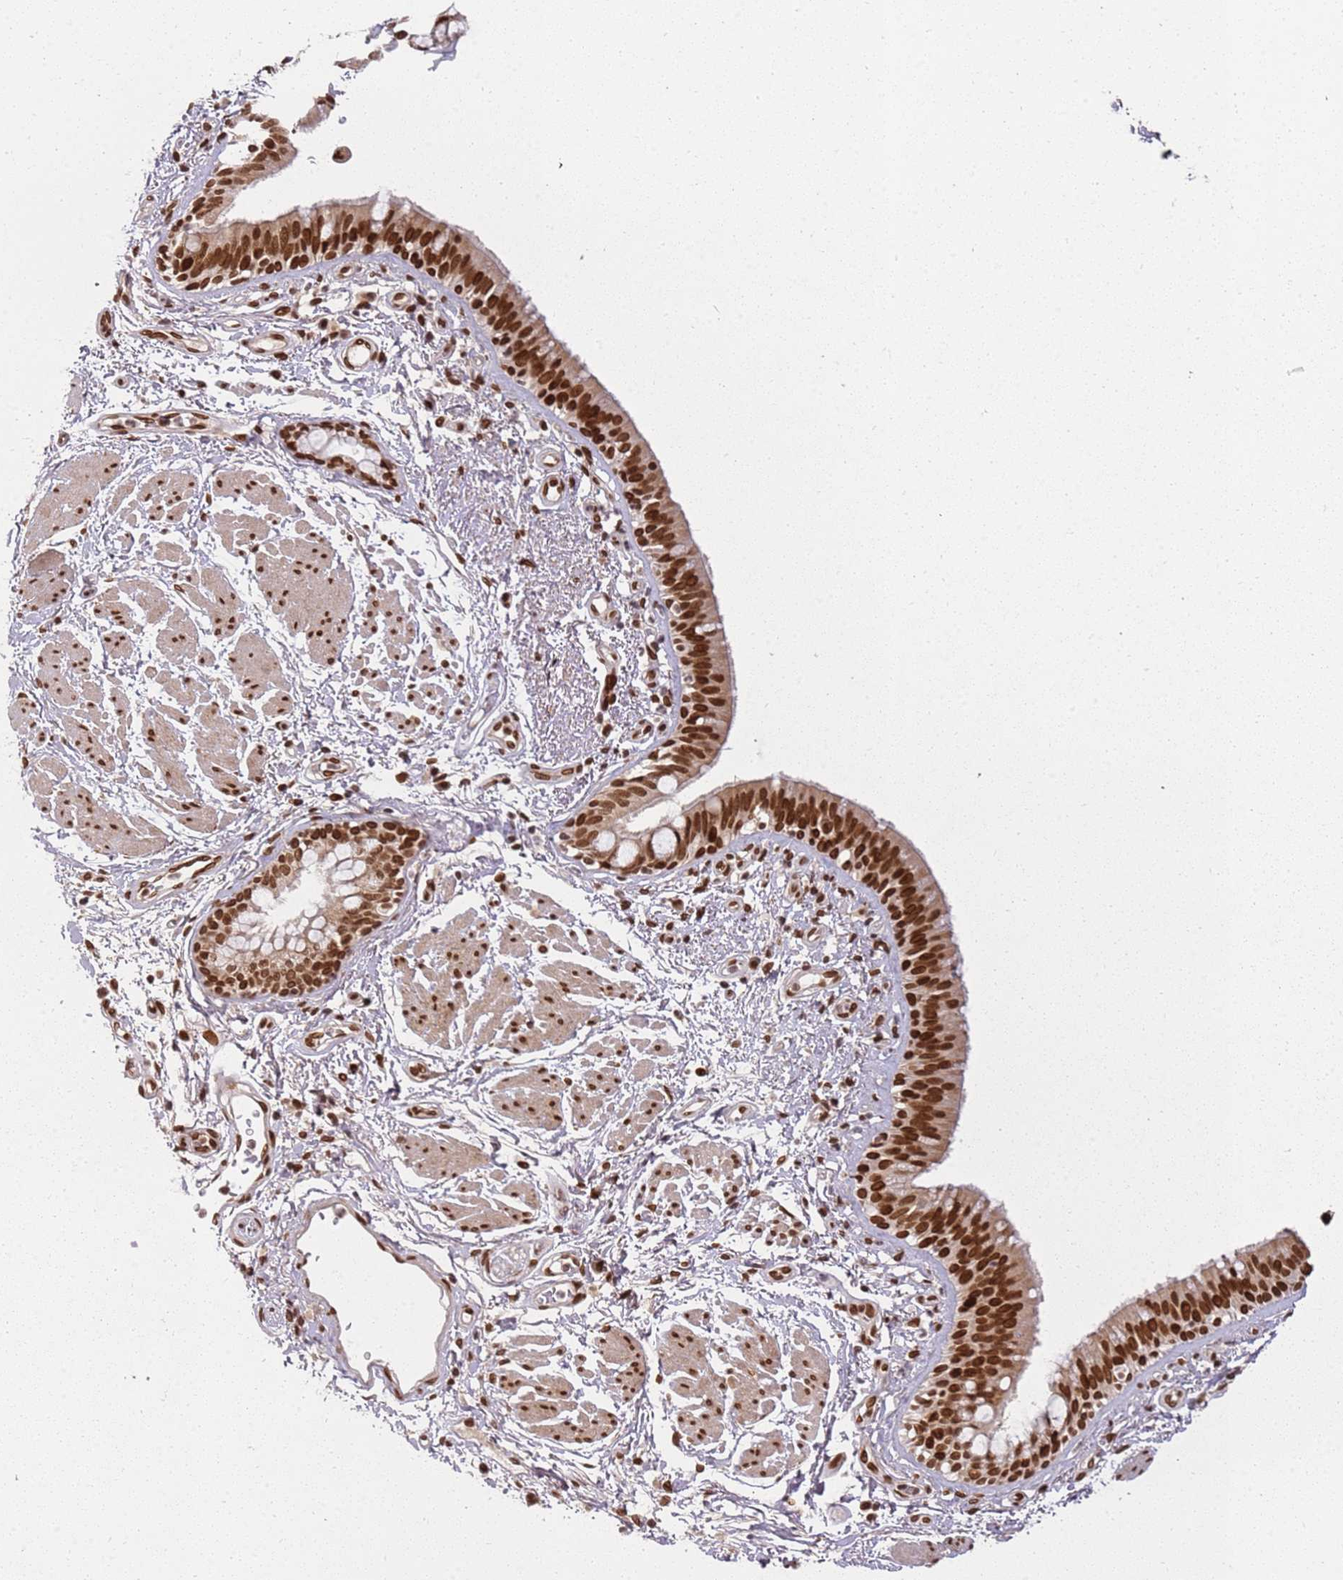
{"staining": {"intensity": "strong", "quantity": ">75%", "location": "nuclear"}, "tissue": "bronchus", "cell_type": "Respiratory epithelial cells", "image_type": "normal", "snomed": [{"axis": "morphology", "description": "Normal tissue, NOS"}, {"axis": "morphology", "description": "Neoplasm, uncertain whether benign or malignant"}, {"axis": "topography", "description": "Bronchus"}, {"axis": "topography", "description": "Lung"}], "caption": "This is a histology image of immunohistochemistry (IHC) staining of normal bronchus, which shows strong staining in the nuclear of respiratory epithelial cells.", "gene": "TENT4A", "patient": {"sex": "male", "age": 55}}